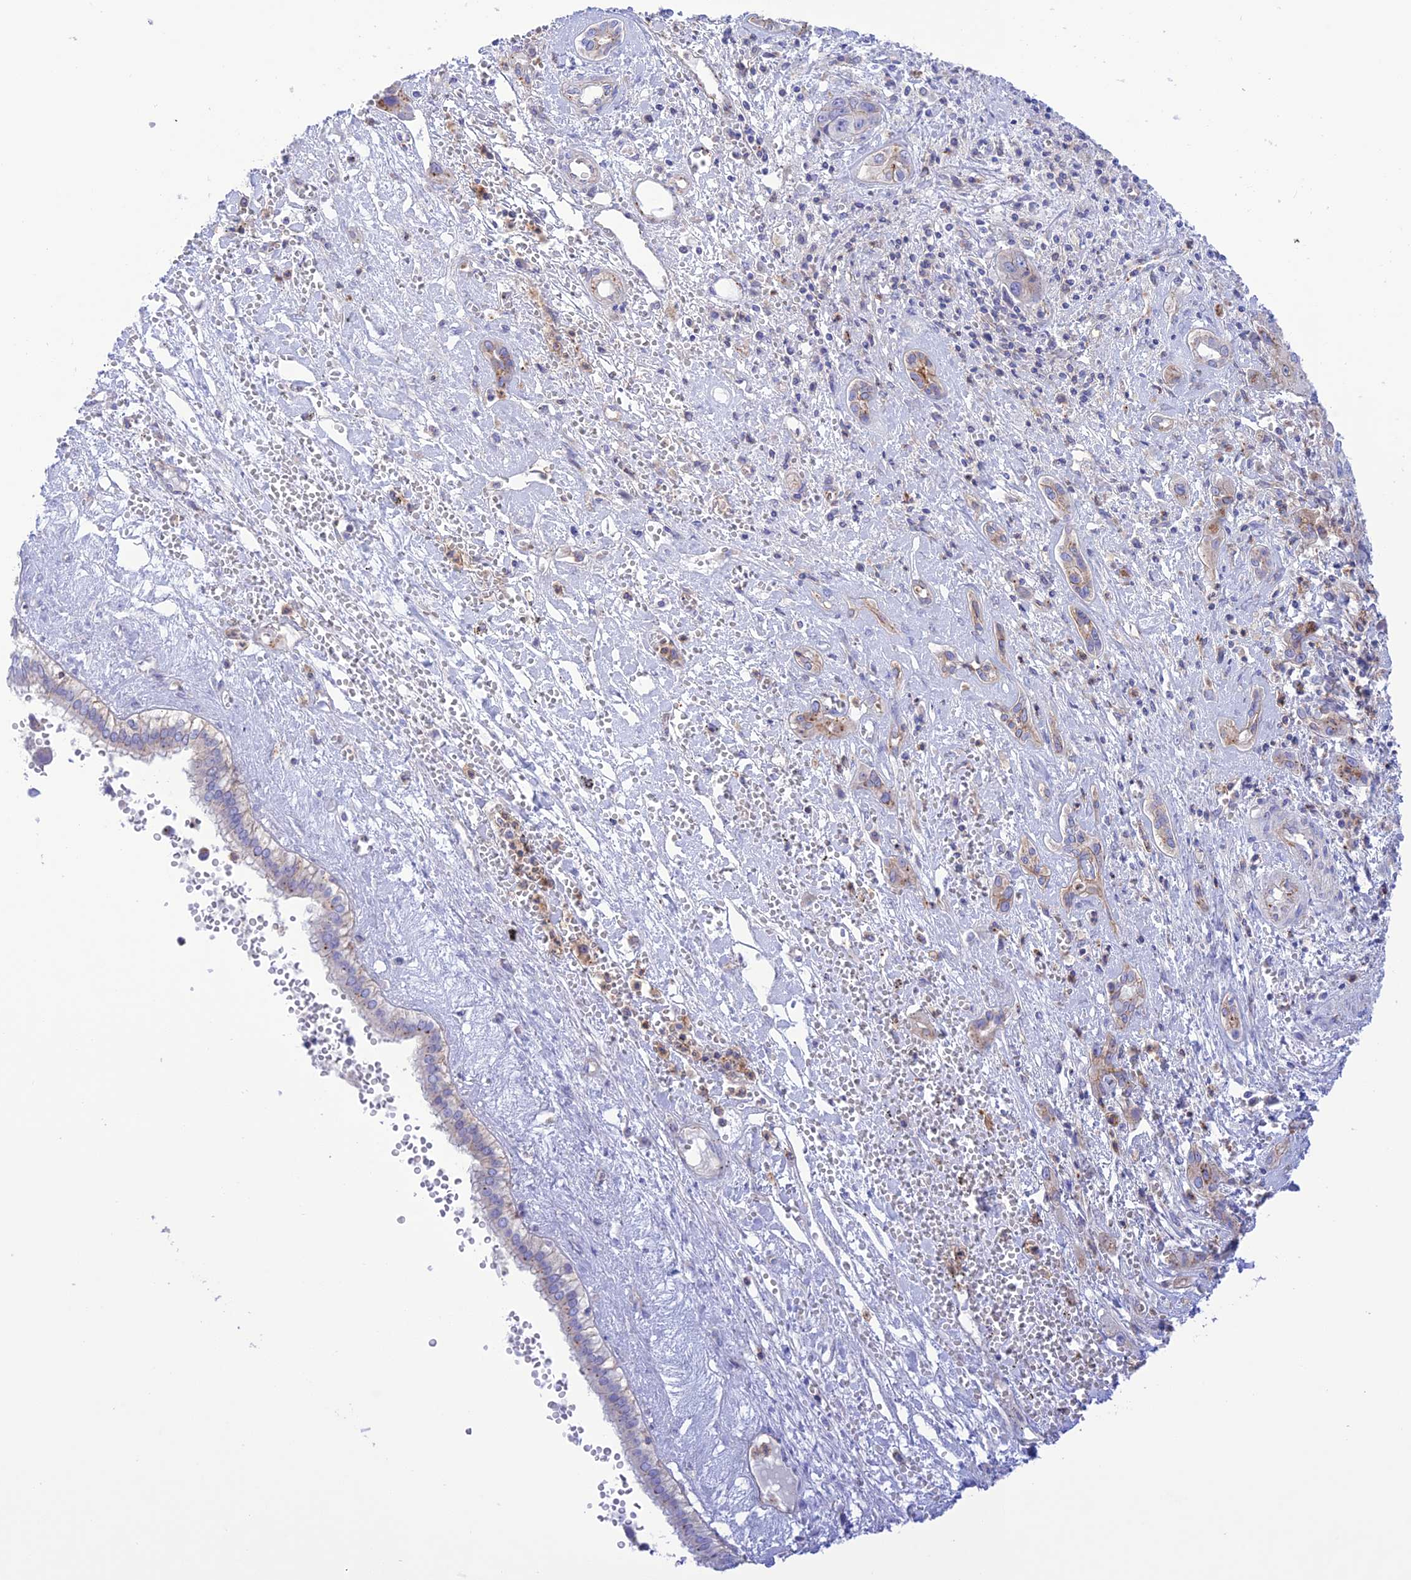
{"staining": {"intensity": "negative", "quantity": "none", "location": "none"}, "tissue": "liver cancer", "cell_type": "Tumor cells", "image_type": "cancer", "snomed": [{"axis": "morphology", "description": "Cholangiocarcinoma"}, {"axis": "topography", "description": "Liver"}], "caption": "The immunohistochemistry micrograph has no significant staining in tumor cells of liver cancer (cholangiocarcinoma) tissue.", "gene": "CHSY3", "patient": {"sex": "male", "age": 67}}